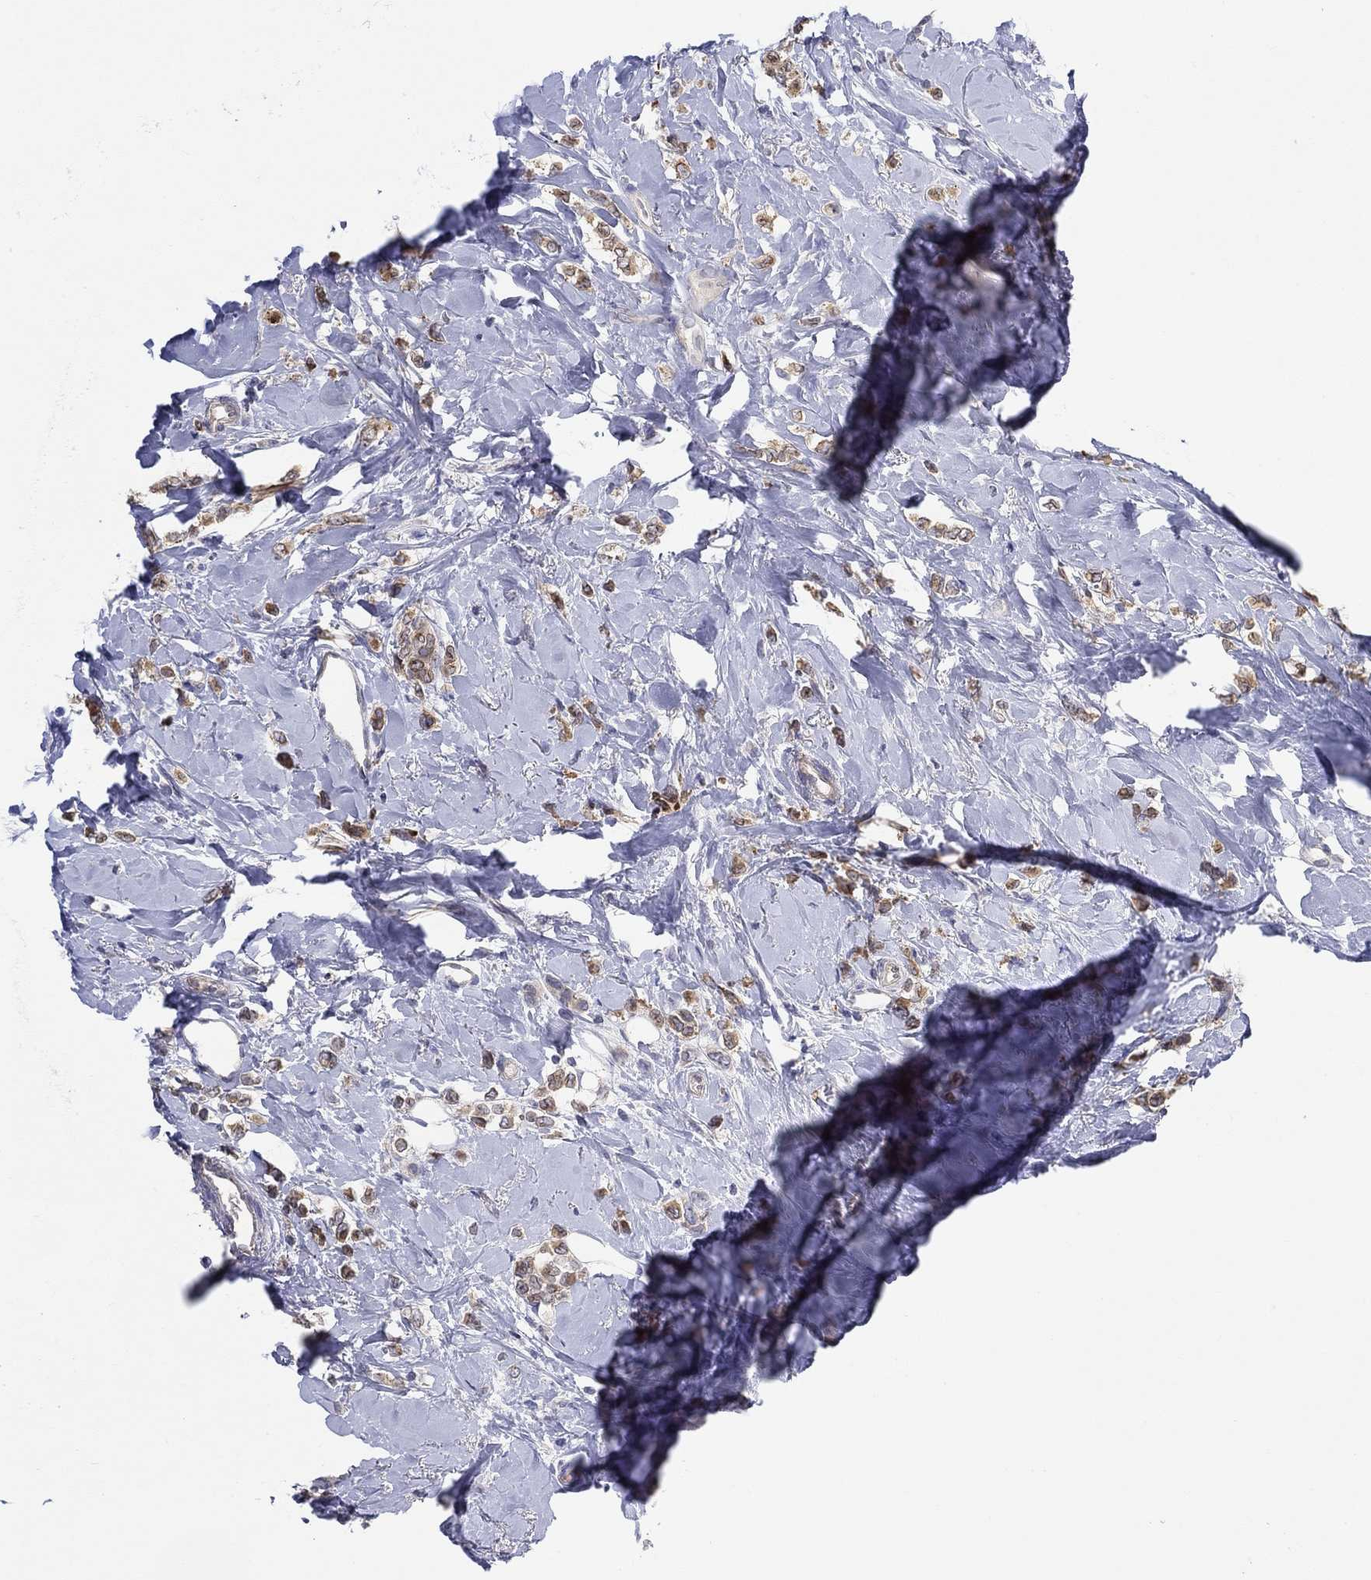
{"staining": {"intensity": "strong", "quantity": ">75%", "location": "cytoplasmic/membranous"}, "tissue": "breast cancer", "cell_type": "Tumor cells", "image_type": "cancer", "snomed": [{"axis": "morphology", "description": "Lobular carcinoma"}, {"axis": "topography", "description": "Breast"}], "caption": "Protein staining demonstrates strong cytoplasmic/membranous staining in about >75% of tumor cells in breast cancer (lobular carcinoma).", "gene": "ERMP1", "patient": {"sex": "female", "age": 66}}